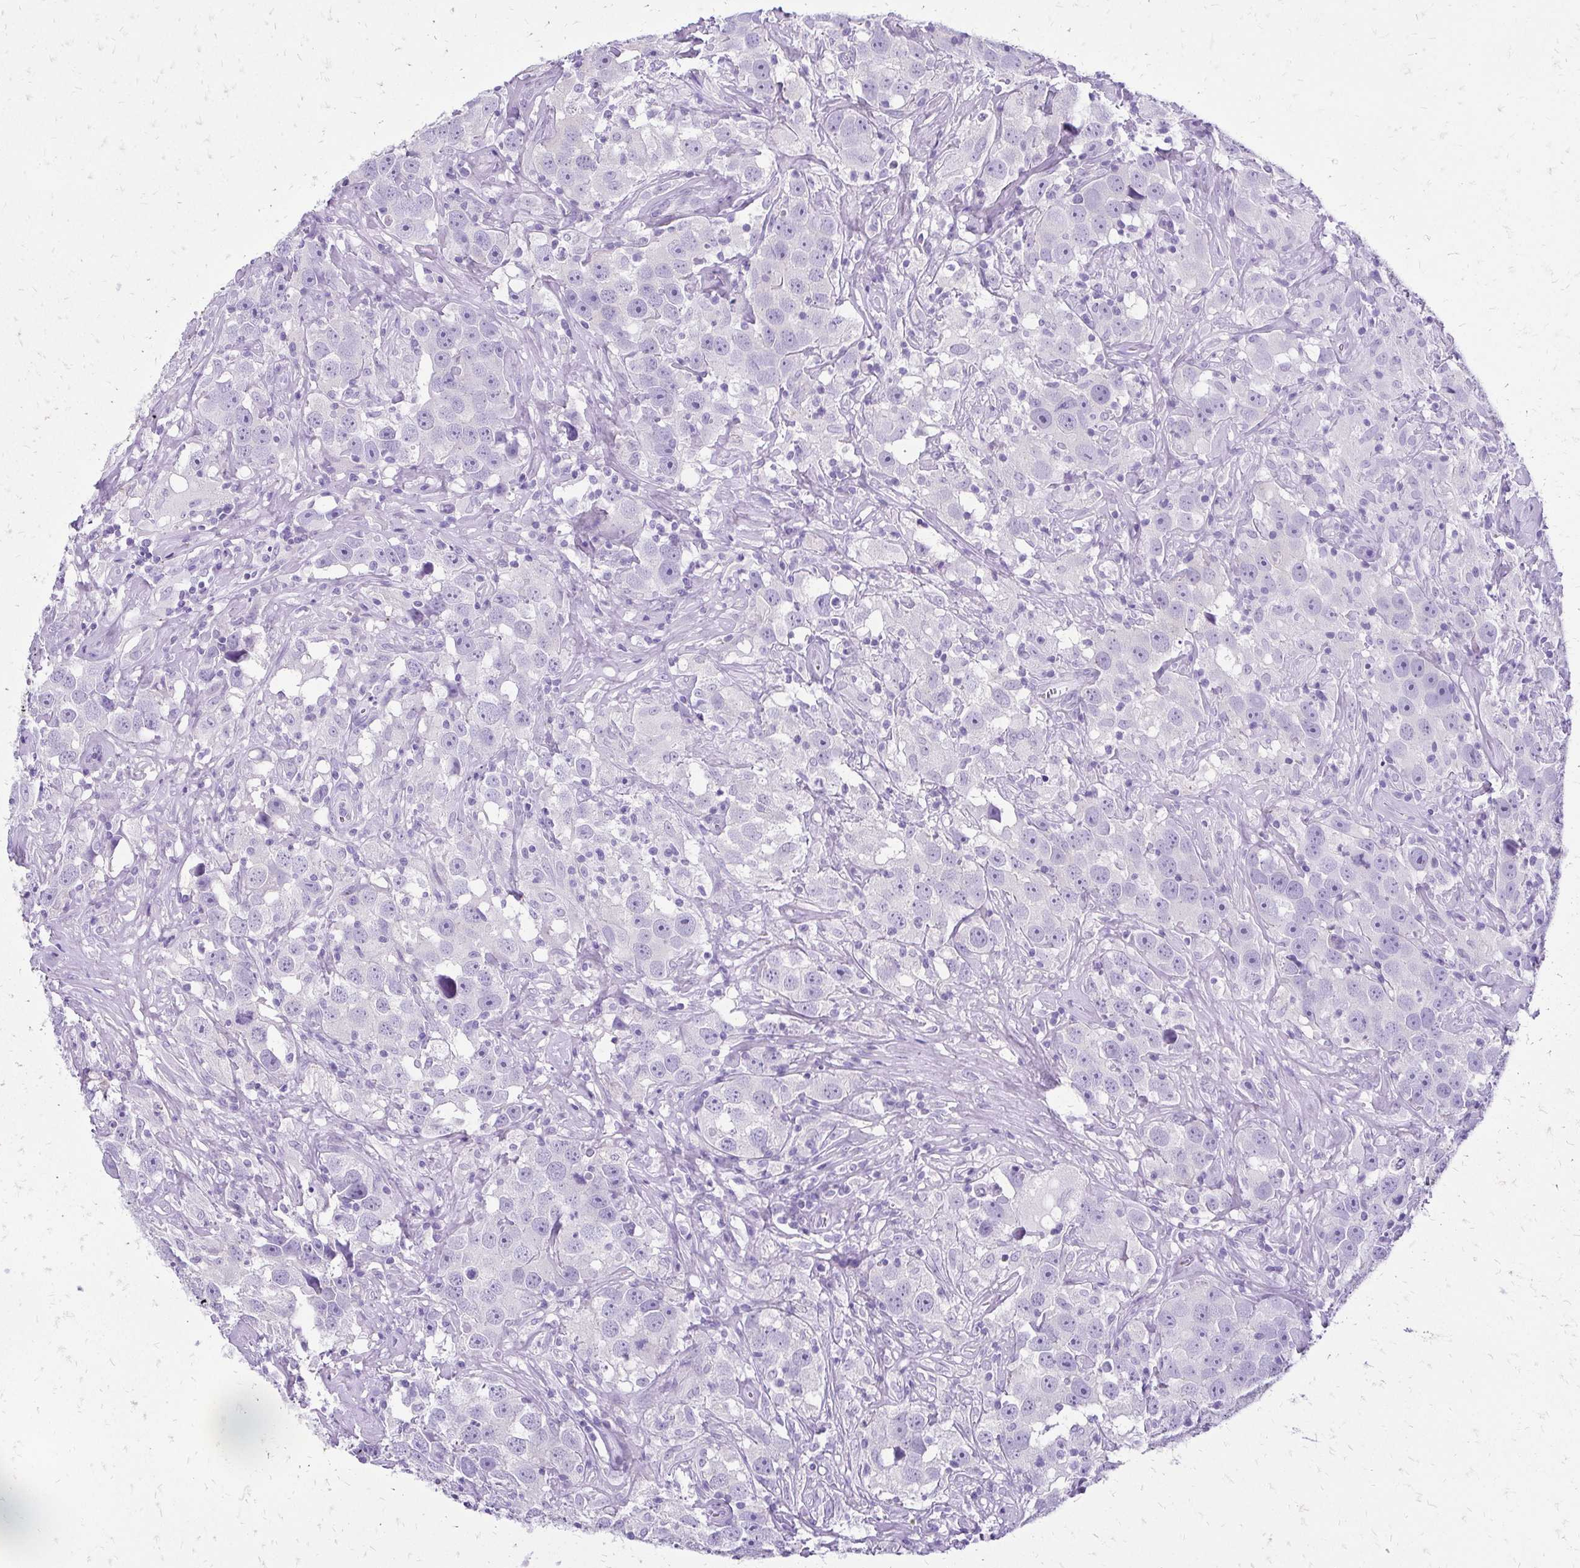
{"staining": {"intensity": "negative", "quantity": "none", "location": "none"}, "tissue": "testis cancer", "cell_type": "Tumor cells", "image_type": "cancer", "snomed": [{"axis": "morphology", "description": "Seminoma, NOS"}, {"axis": "topography", "description": "Testis"}], "caption": "The immunohistochemistry (IHC) image has no significant staining in tumor cells of testis seminoma tissue.", "gene": "SLC32A1", "patient": {"sex": "male", "age": 49}}